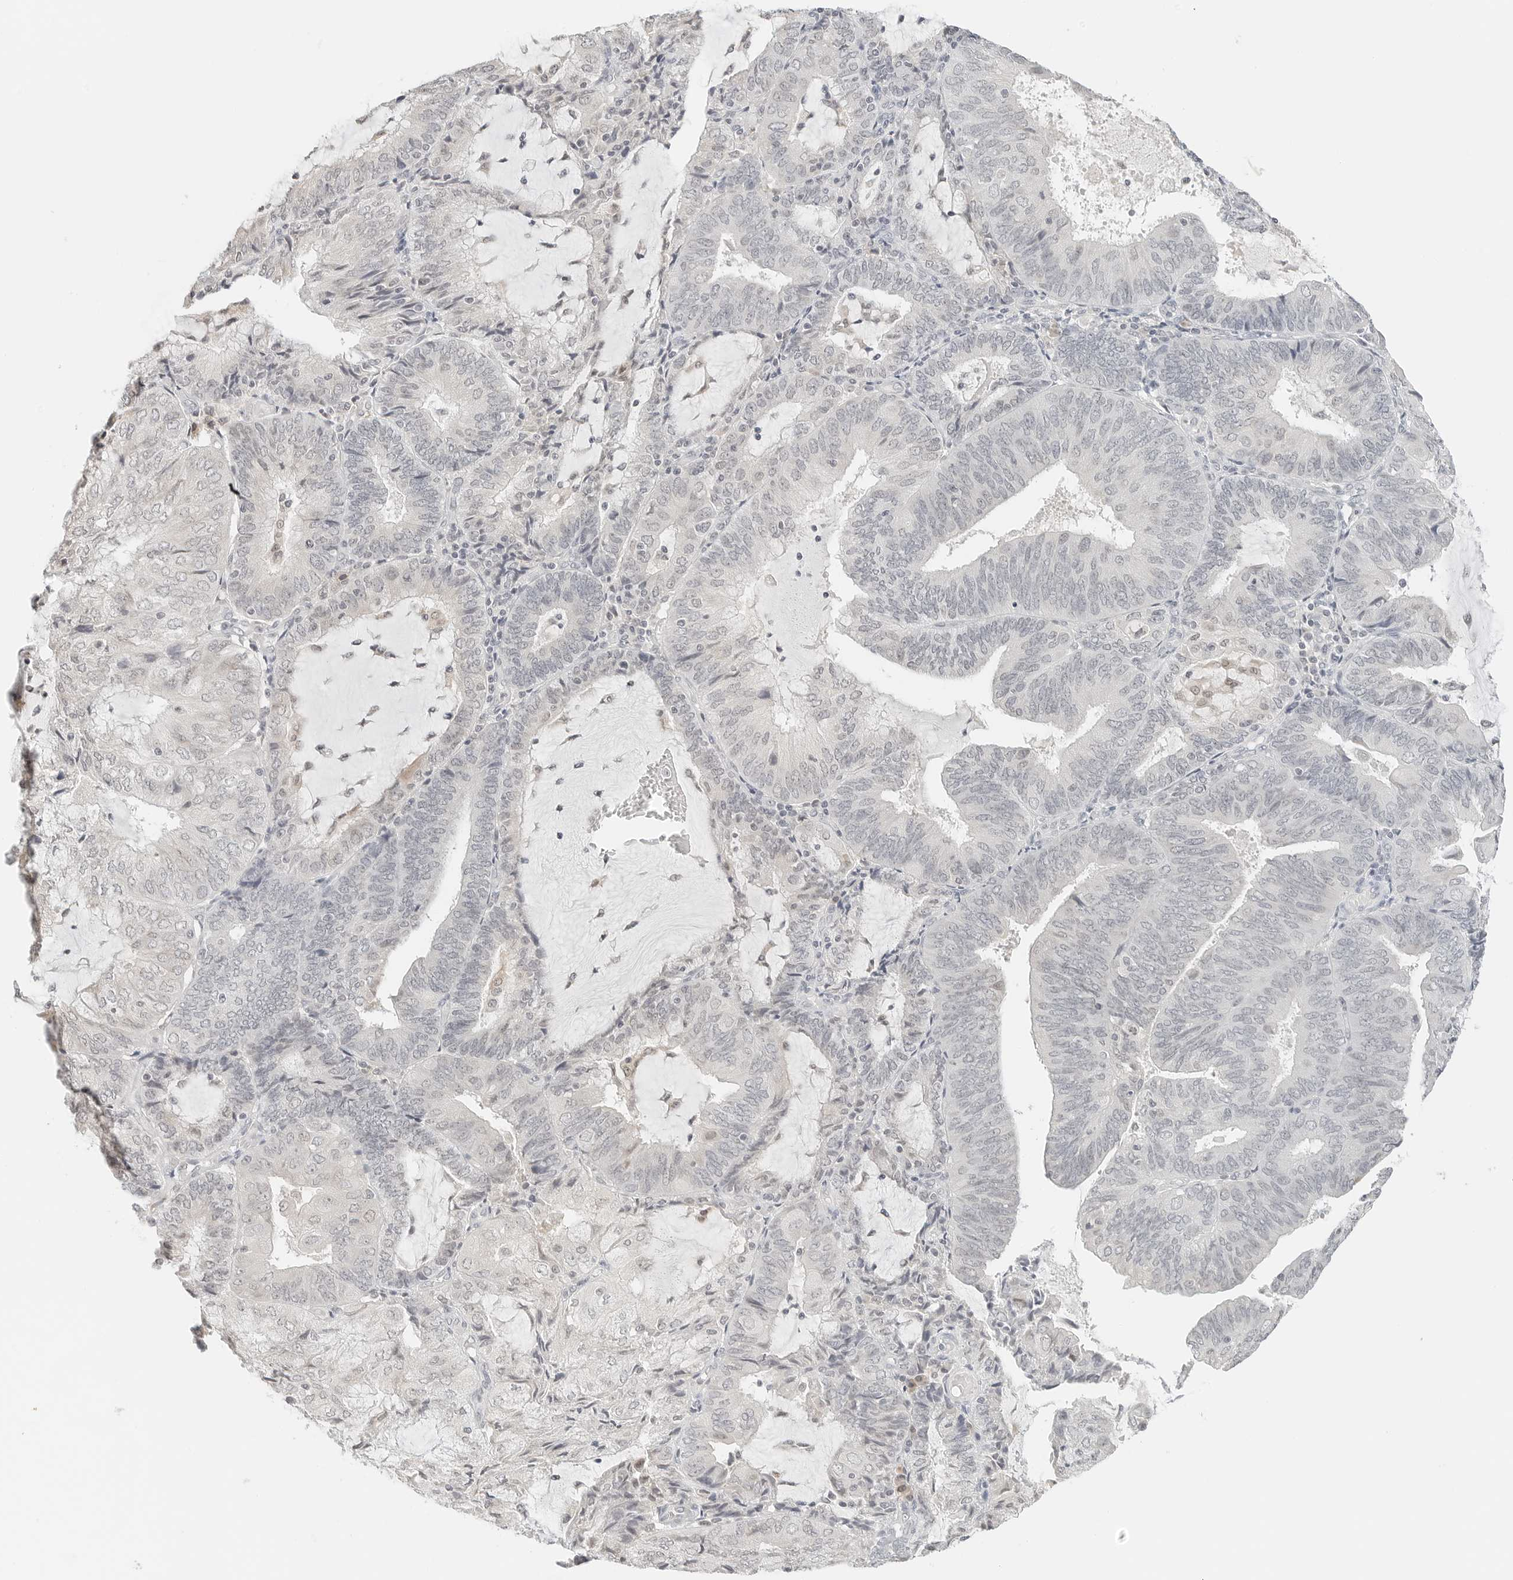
{"staining": {"intensity": "negative", "quantity": "none", "location": "none"}, "tissue": "endometrial cancer", "cell_type": "Tumor cells", "image_type": "cancer", "snomed": [{"axis": "morphology", "description": "Adenocarcinoma, NOS"}, {"axis": "topography", "description": "Endometrium"}], "caption": "Endometrial cancer was stained to show a protein in brown. There is no significant expression in tumor cells. (Brightfield microscopy of DAB (3,3'-diaminobenzidine) immunohistochemistry (IHC) at high magnification).", "gene": "NEO1", "patient": {"sex": "female", "age": 81}}